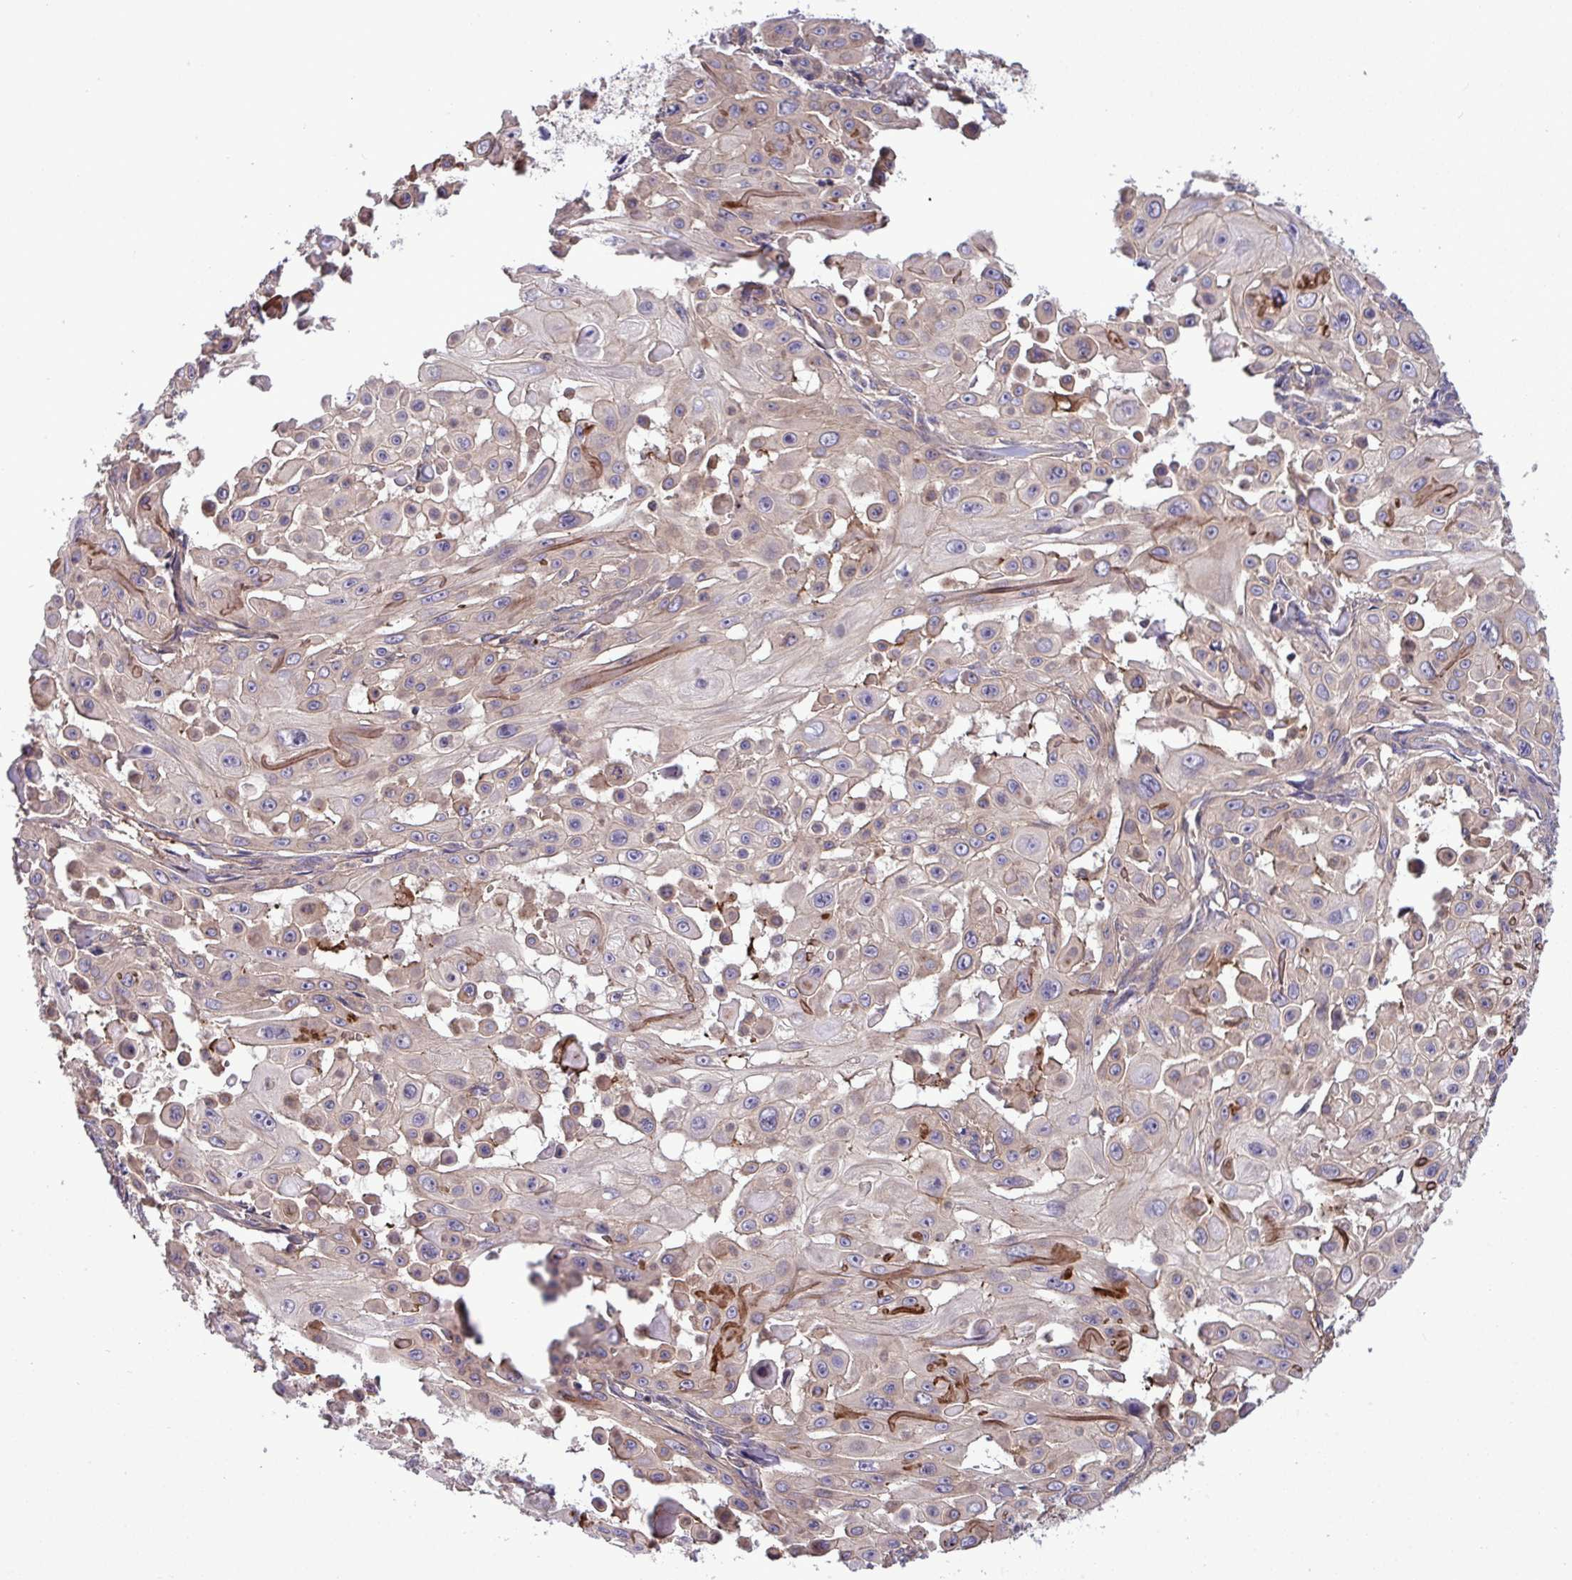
{"staining": {"intensity": "negative", "quantity": "none", "location": "none"}, "tissue": "skin cancer", "cell_type": "Tumor cells", "image_type": "cancer", "snomed": [{"axis": "morphology", "description": "Squamous cell carcinoma, NOS"}, {"axis": "topography", "description": "Skin"}], "caption": "Micrograph shows no protein expression in tumor cells of skin cancer tissue.", "gene": "GRB14", "patient": {"sex": "male", "age": 91}}